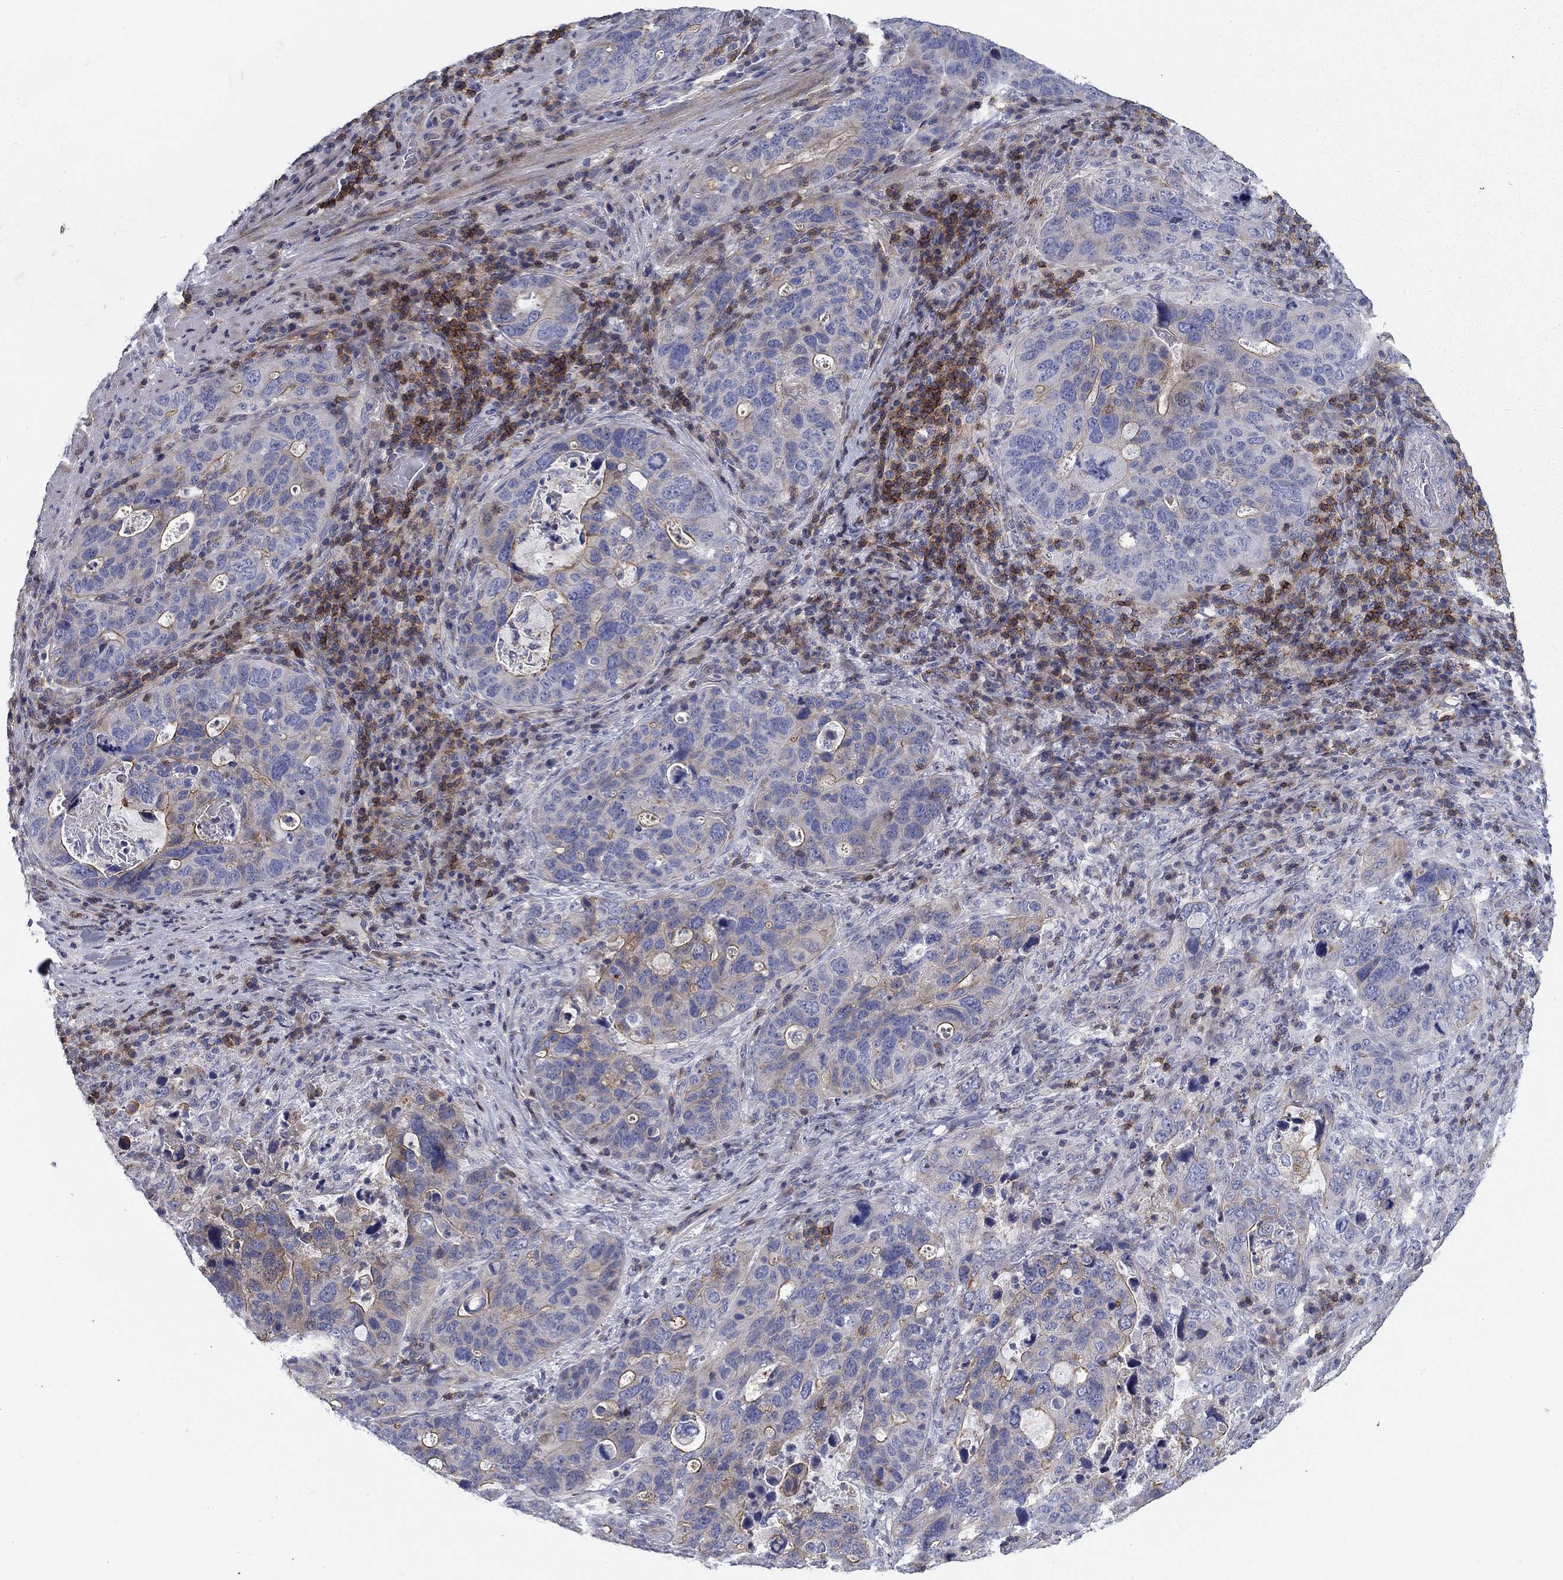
{"staining": {"intensity": "moderate", "quantity": "<25%", "location": "cytoplasmic/membranous"}, "tissue": "stomach cancer", "cell_type": "Tumor cells", "image_type": "cancer", "snomed": [{"axis": "morphology", "description": "Adenocarcinoma, NOS"}, {"axis": "topography", "description": "Stomach"}], "caption": "Tumor cells display low levels of moderate cytoplasmic/membranous expression in about <25% of cells in adenocarcinoma (stomach).", "gene": "SIT1", "patient": {"sex": "male", "age": 54}}